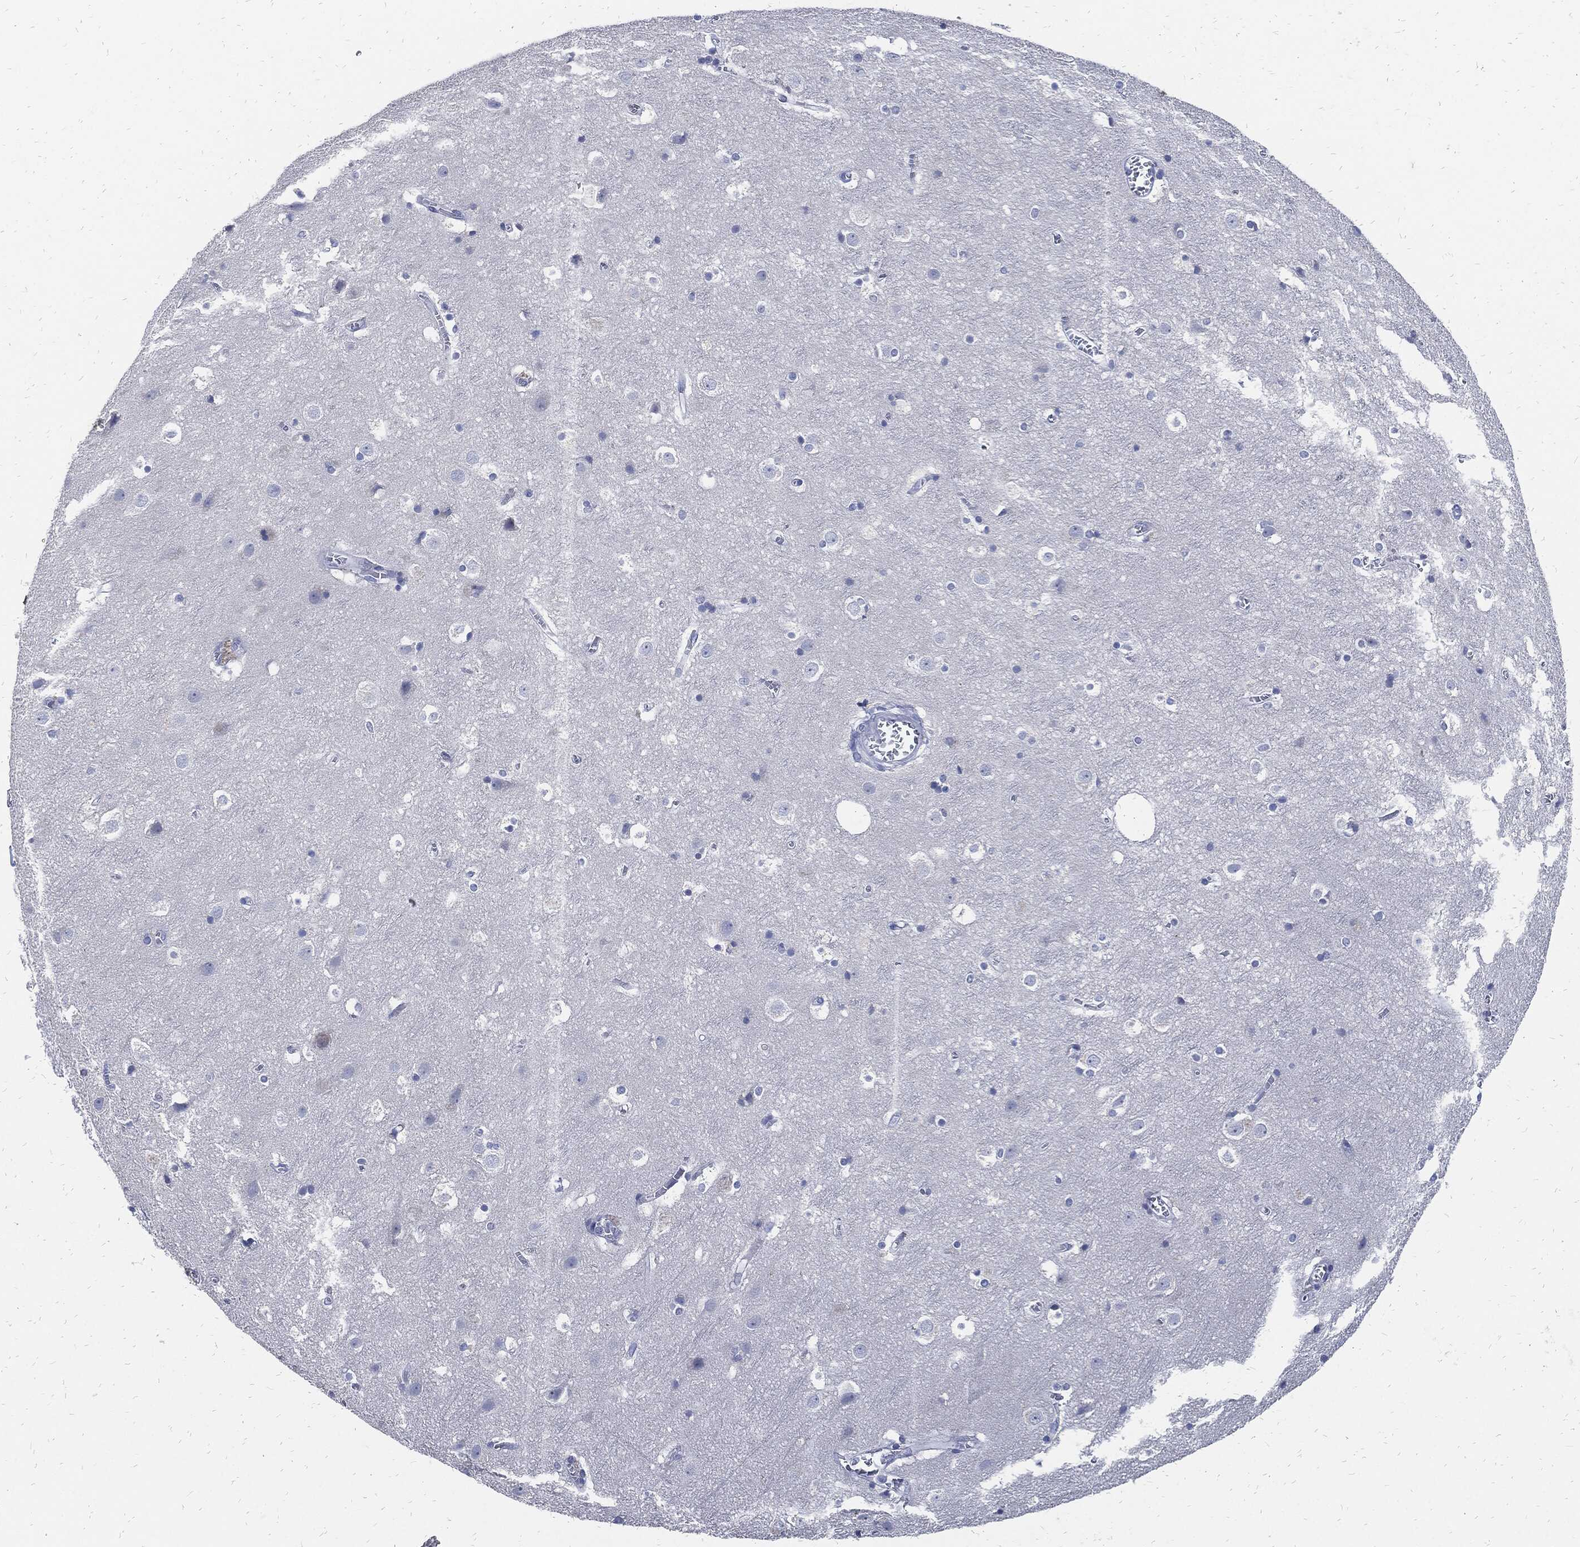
{"staining": {"intensity": "negative", "quantity": "none", "location": "none"}, "tissue": "cerebral cortex", "cell_type": "Endothelial cells", "image_type": "normal", "snomed": [{"axis": "morphology", "description": "Normal tissue, NOS"}, {"axis": "topography", "description": "Cerebral cortex"}], "caption": "This image is of unremarkable cerebral cortex stained with immunohistochemistry to label a protein in brown with the nuclei are counter-stained blue. There is no expression in endothelial cells. (DAB immunohistochemistry (IHC), high magnification).", "gene": "FABP4", "patient": {"sex": "male", "age": 59}}